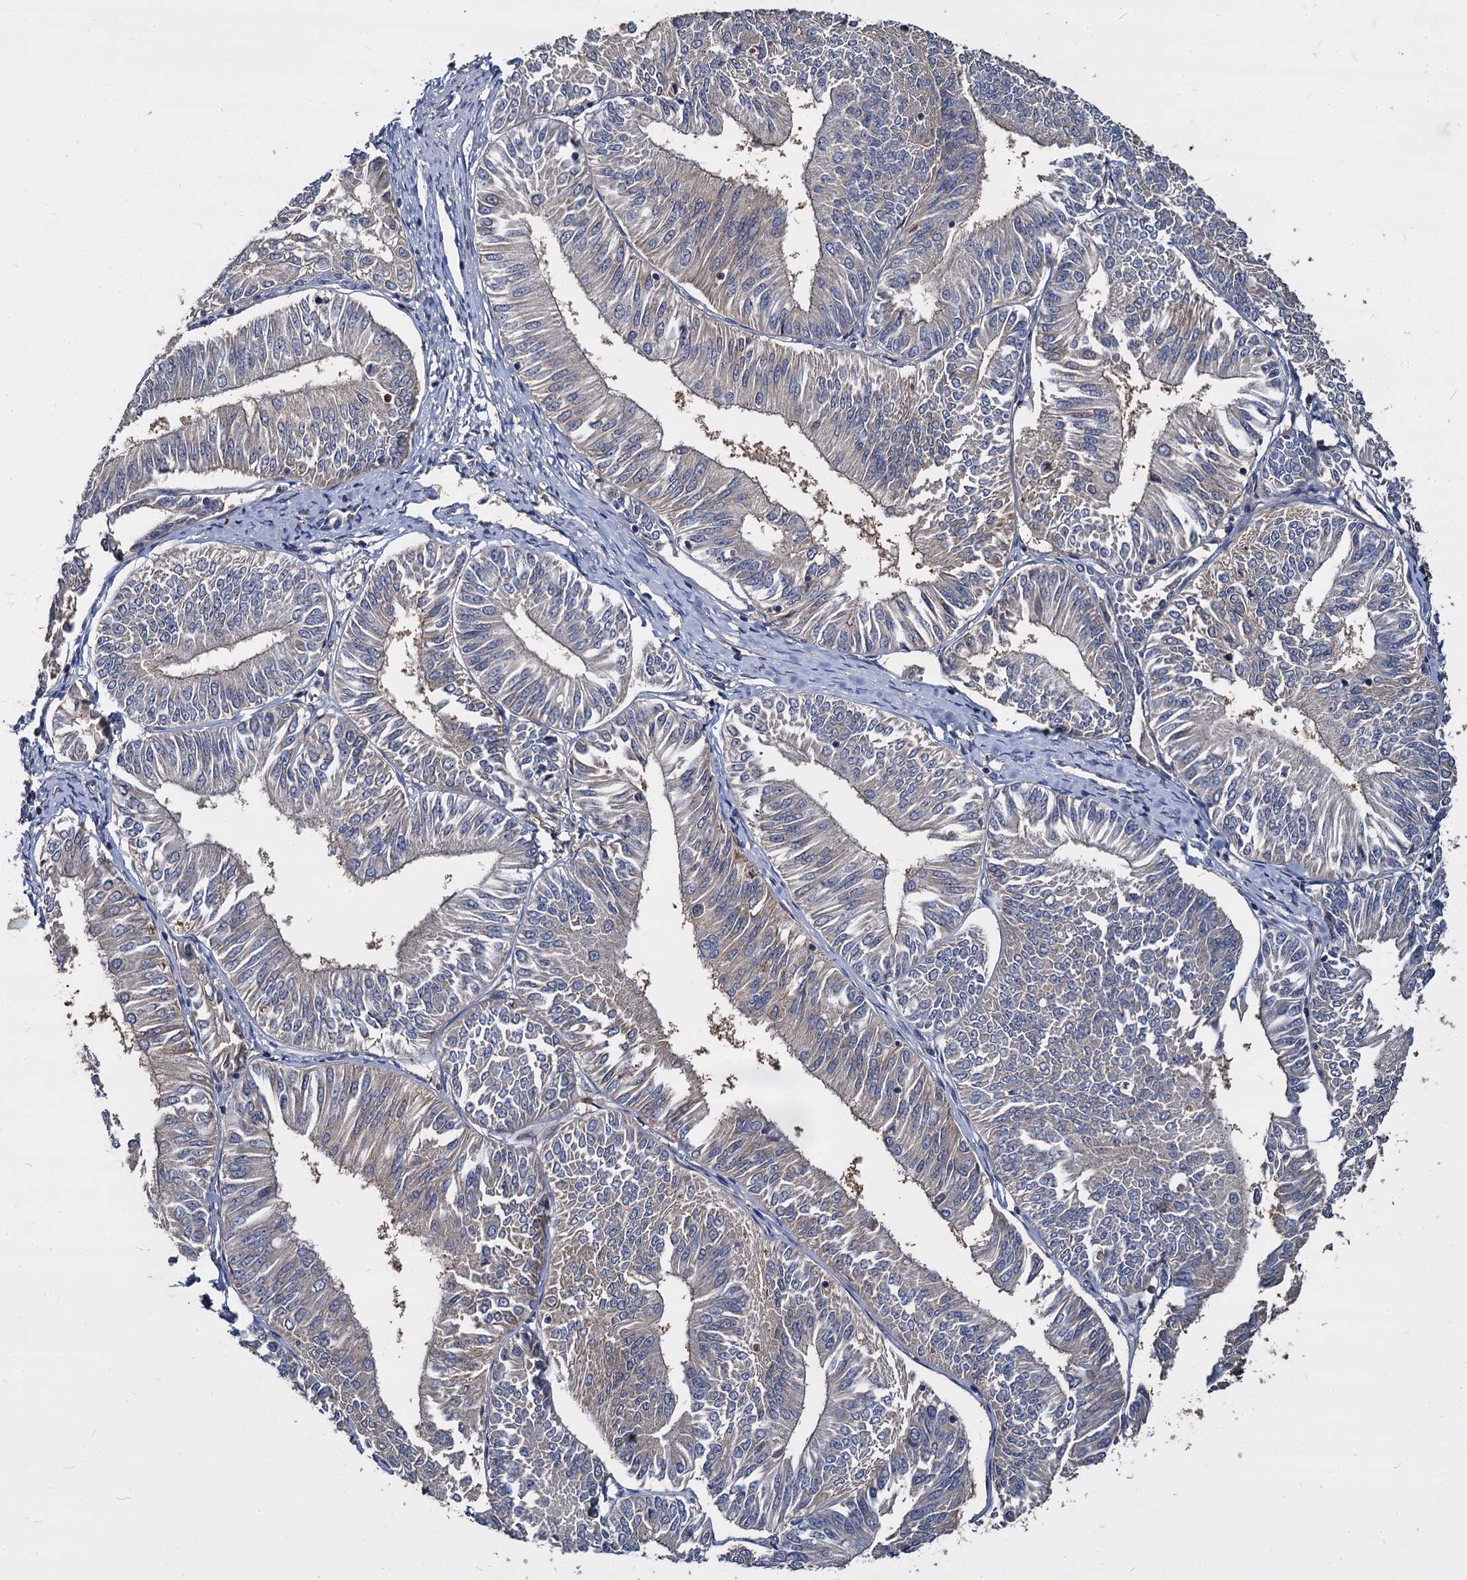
{"staining": {"intensity": "negative", "quantity": "none", "location": "none"}, "tissue": "endometrial cancer", "cell_type": "Tumor cells", "image_type": "cancer", "snomed": [{"axis": "morphology", "description": "Adenocarcinoma, NOS"}, {"axis": "topography", "description": "Endometrium"}], "caption": "Immunohistochemistry (IHC) photomicrograph of neoplastic tissue: human endometrial cancer stained with DAB (3,3'-diaminobenzidine) exhibits no significant protein expression in tumor cells.", "gene": "CCDC184", "patient": {"sex": "female", "age": 58}}